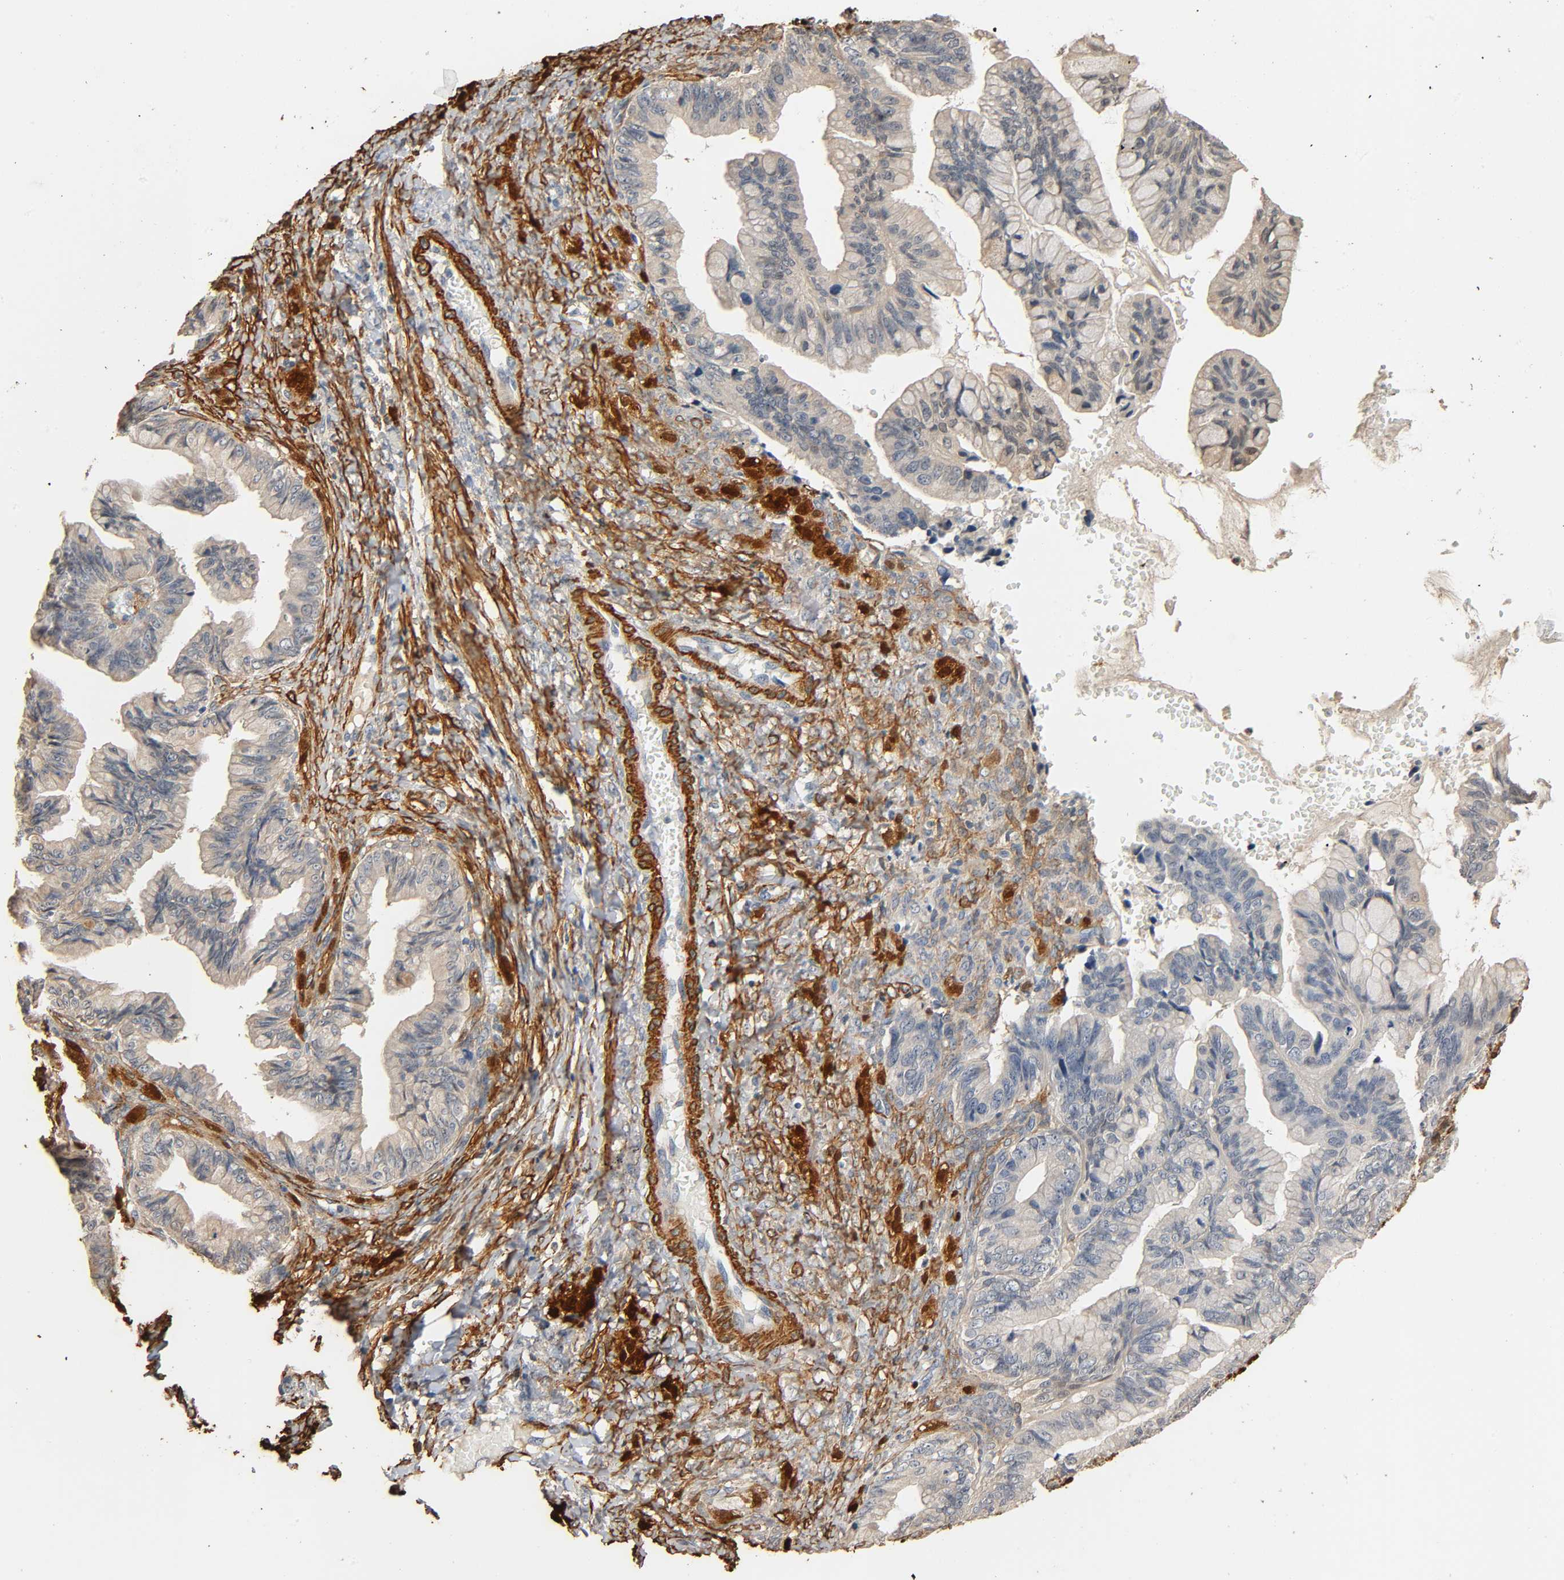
{"staining": {"intensity": "weak", "quantity": ">75%", "location": "cytoplasmic/membranous"}, "tissue": "ovarian cancer", "cell_type": "Tumor cells", "image_type": "cancer", "snomed": [{"axis": "morphology", "description": "Cystadenocarcinoma, mucinous, NOS"}, {"axis": "topography", "description": "Ovary"}], "caption": "Approximately >75% of tumor cells in human ovarian mucinous cystadenocarcinoma demonstrate weak cytoplasmic/membranous protein staining as visualized by brown immunohistochemical staining.", "gene": "GSTA3", "patient": {"sex": "female", "age": 36}}